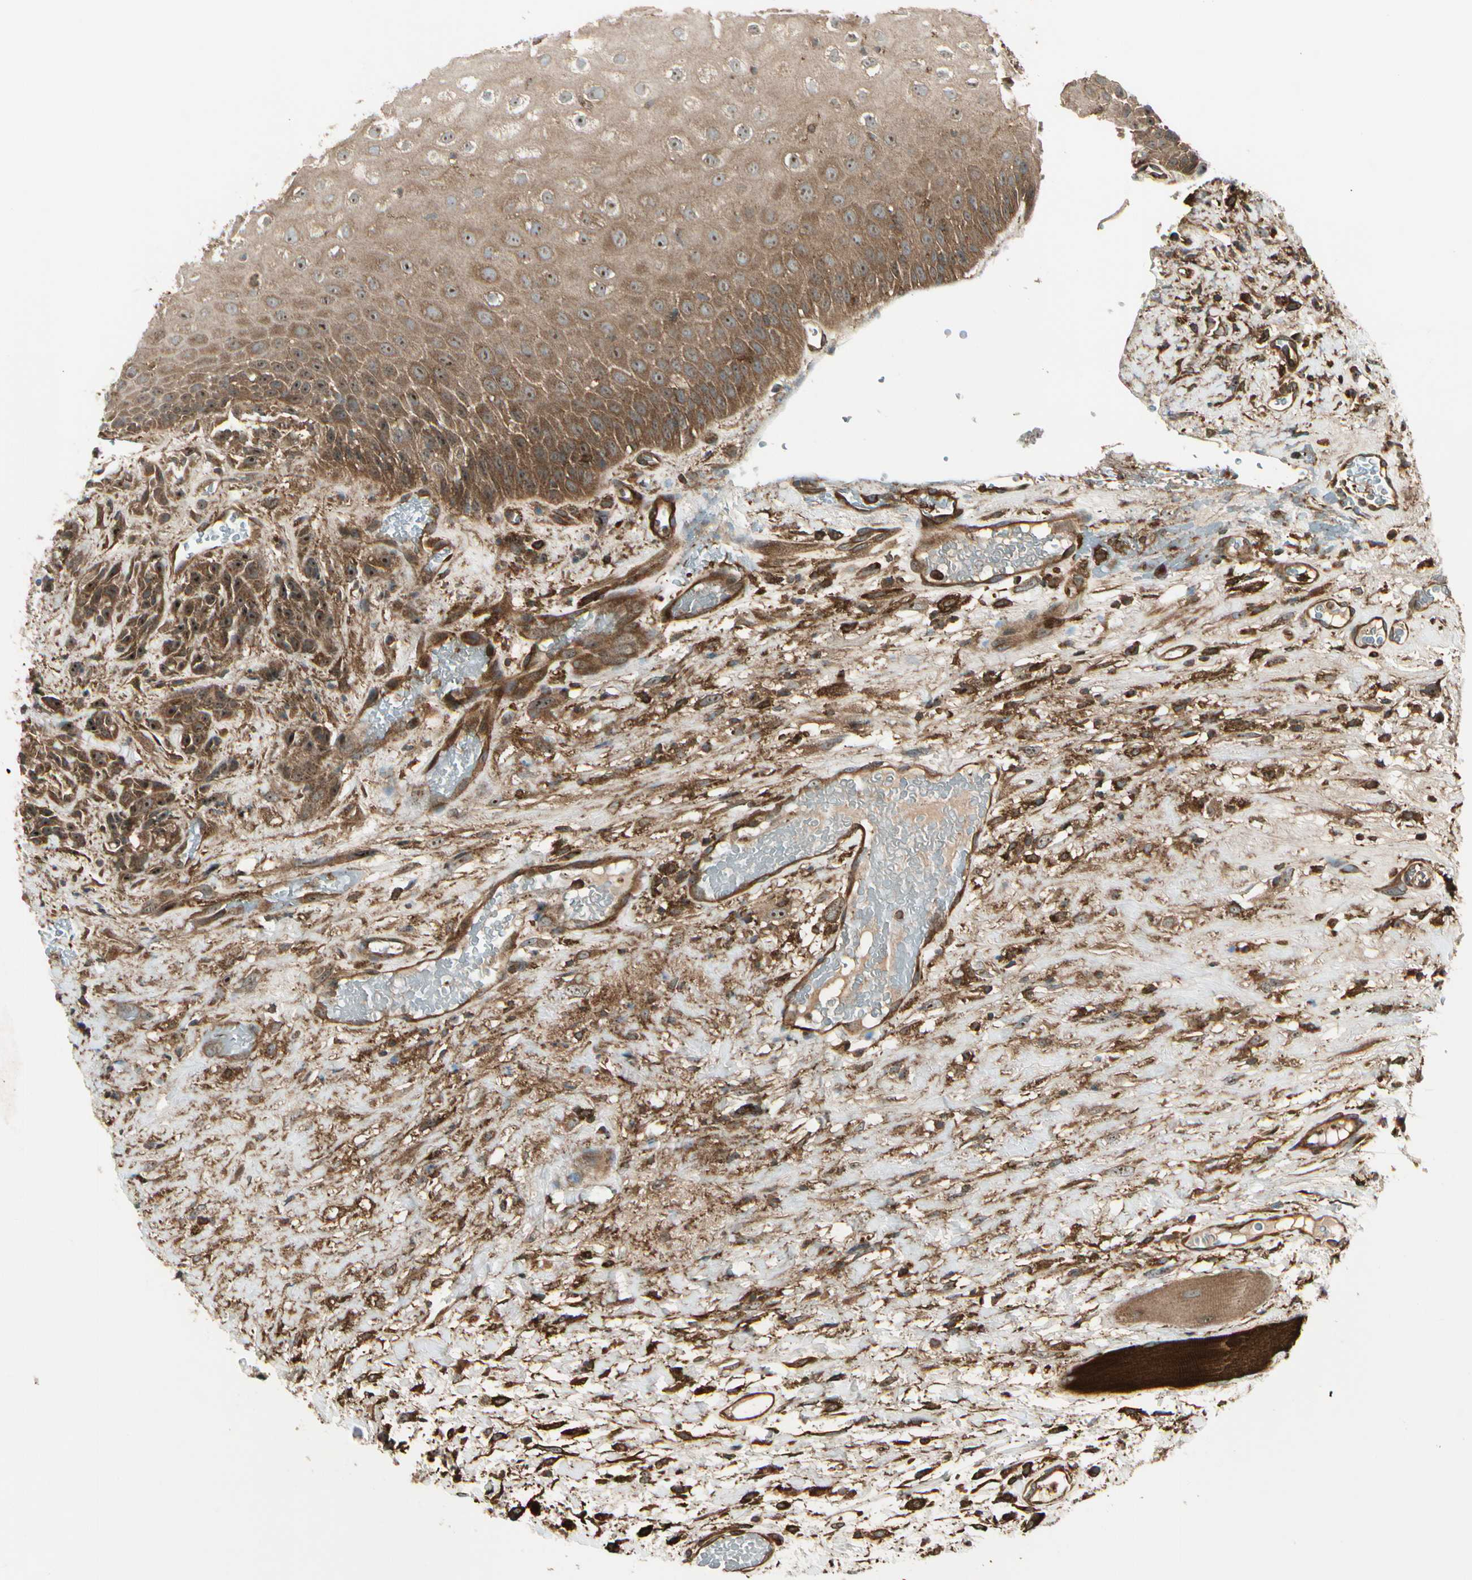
{"staining": {"intensity": "strong", "quantity": ">75%", "location": "cytoplasmic/membranous"}, "tissue": "head and neck cancer", "cell_type": "Tumor cells", "image_type": "cancer", "snomed": [{"axis": "morphology", "description": "Normal tissue, NOS"}, {"axis": "morphology", "description": "Squamous cell carcinoma, NOS"}, {"axis": "topography", "description": "Cartilage tissue"}, {"axis": "topography", "description": "Head-Neck"}], "caption": "Squamous cell carcinoma (head and neck) stained with a brown dye exhibits strong cytoplasmic/membranous positive positivity in approximately >75% of tumor cells.", "gene": "FKBP15", "patient": {"sex": "male", "age": 62}}